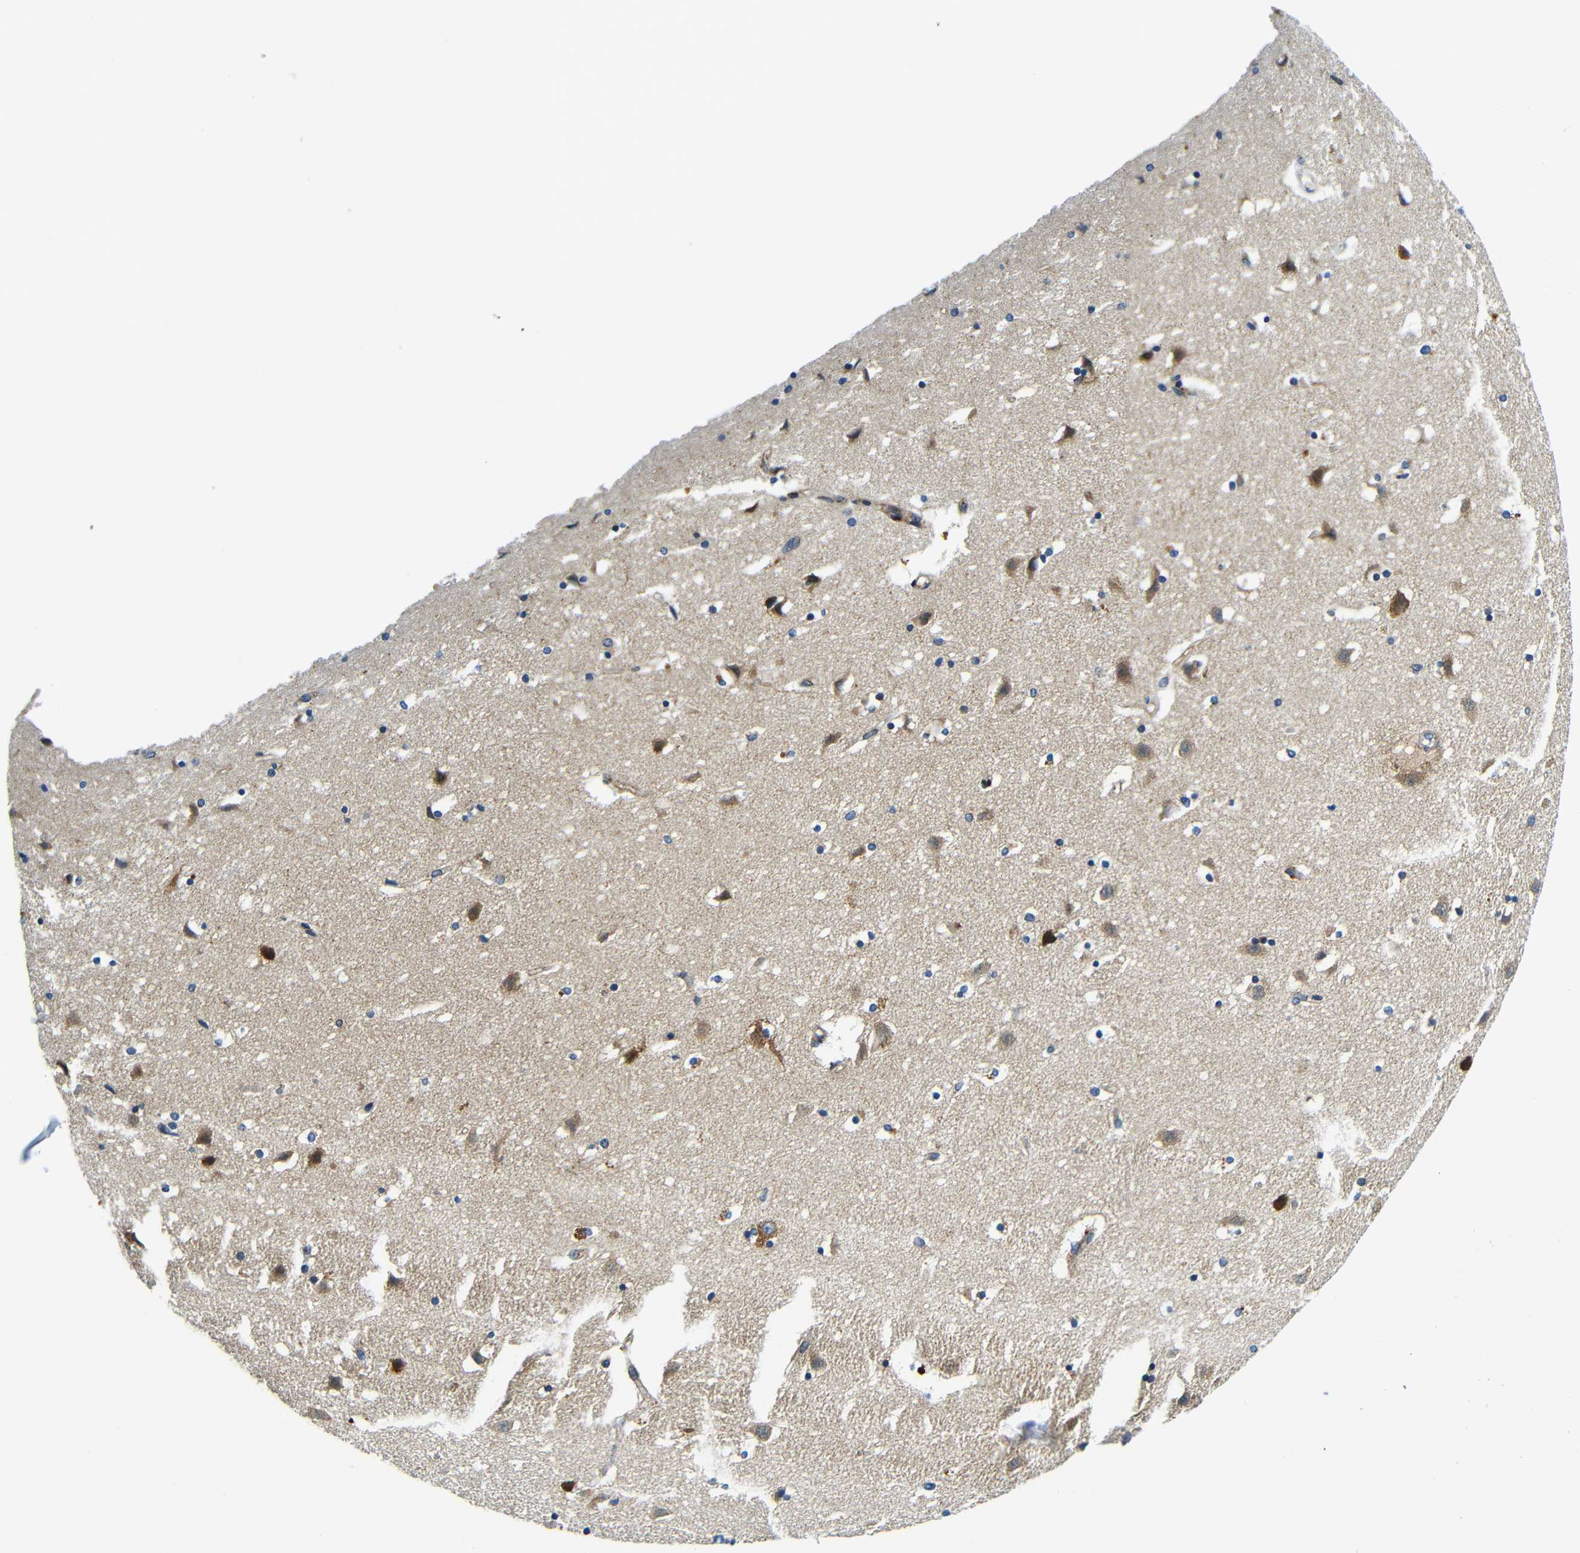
{"staining": {"intensity": "weak", "quantity": "<25%", "location": "cytoplasmic/membranous"}, "tissue": "caudate", "cell_type": "Glial cells", "image_type": "normal", "snomed": [{"axis": "morphology", "description": "Normal tissue, NOS"}, {"axis": "topography", "description": "Lateral ventricle wall"}], "caption": "IHC photomicrograph of unremarkable caudate stained for a protein (brown), which shows no staining in glial cells.", "gene": "USO1", "patient": {"sex": "male", "age": 45}}